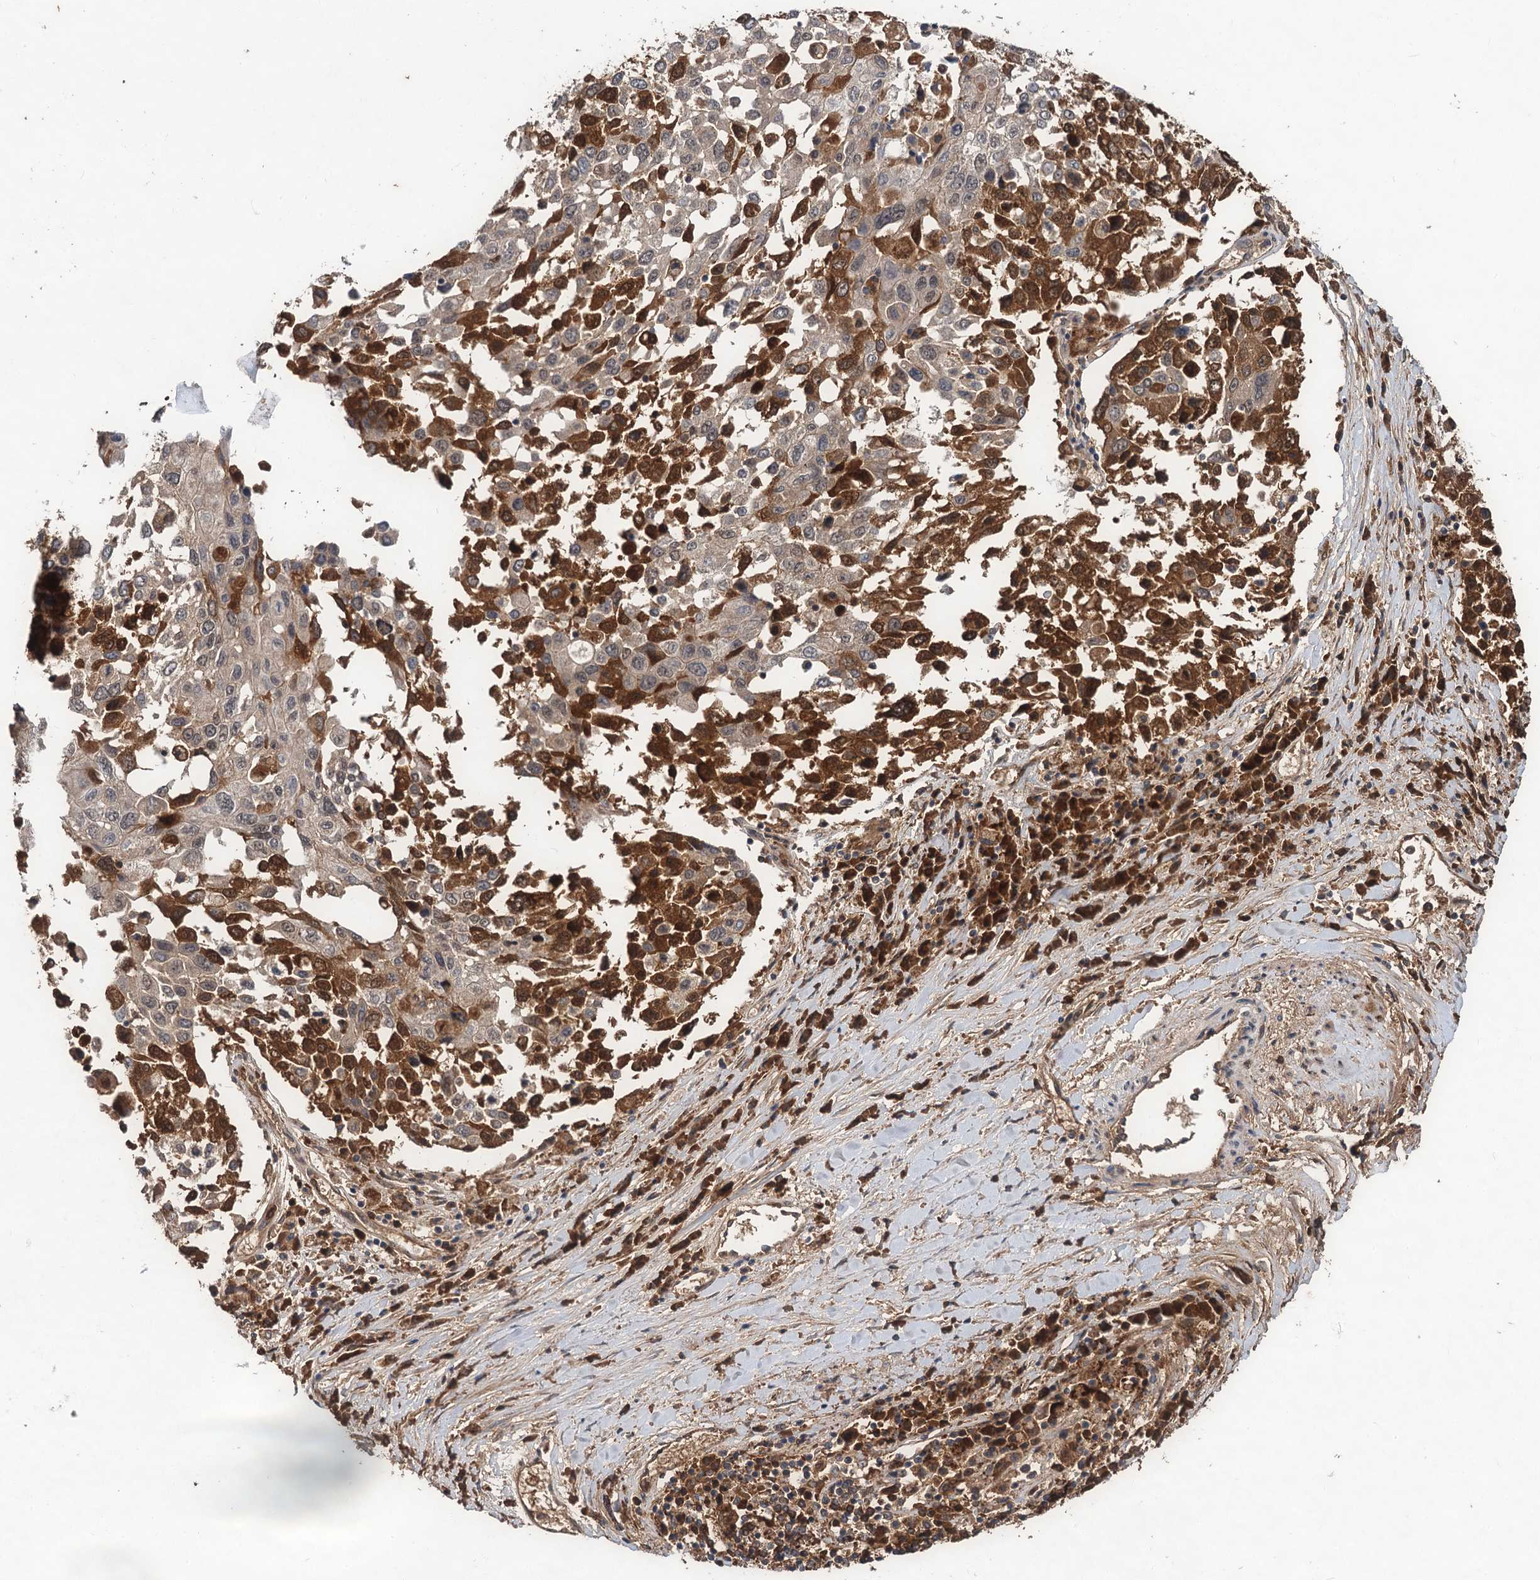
{"staining": {"intensity": "moderate", "quantity": "25%-75%", "location": "cytoplasmic/membranous"}, "tissue": "lung cancer", "cell_type": "Tumor cells", "image_type": "cancer", "snomed": [{"axis": "morphology", "description": "Squamous cell carcinoma, NOS"}, {"axis": "topography", "description": "Lung"}], "caption": "Immunohistochemistry (IHC) of lung squamous cell carcinoma exhibits medium levels of moderate cytoplasmic/membranous staining in about 25%-75% of tumor cells. The protein is shown in brown color, while the nuclei are stained blue.", "gene": "MBD6", "patient": {"sex": "male", "age": 65}}